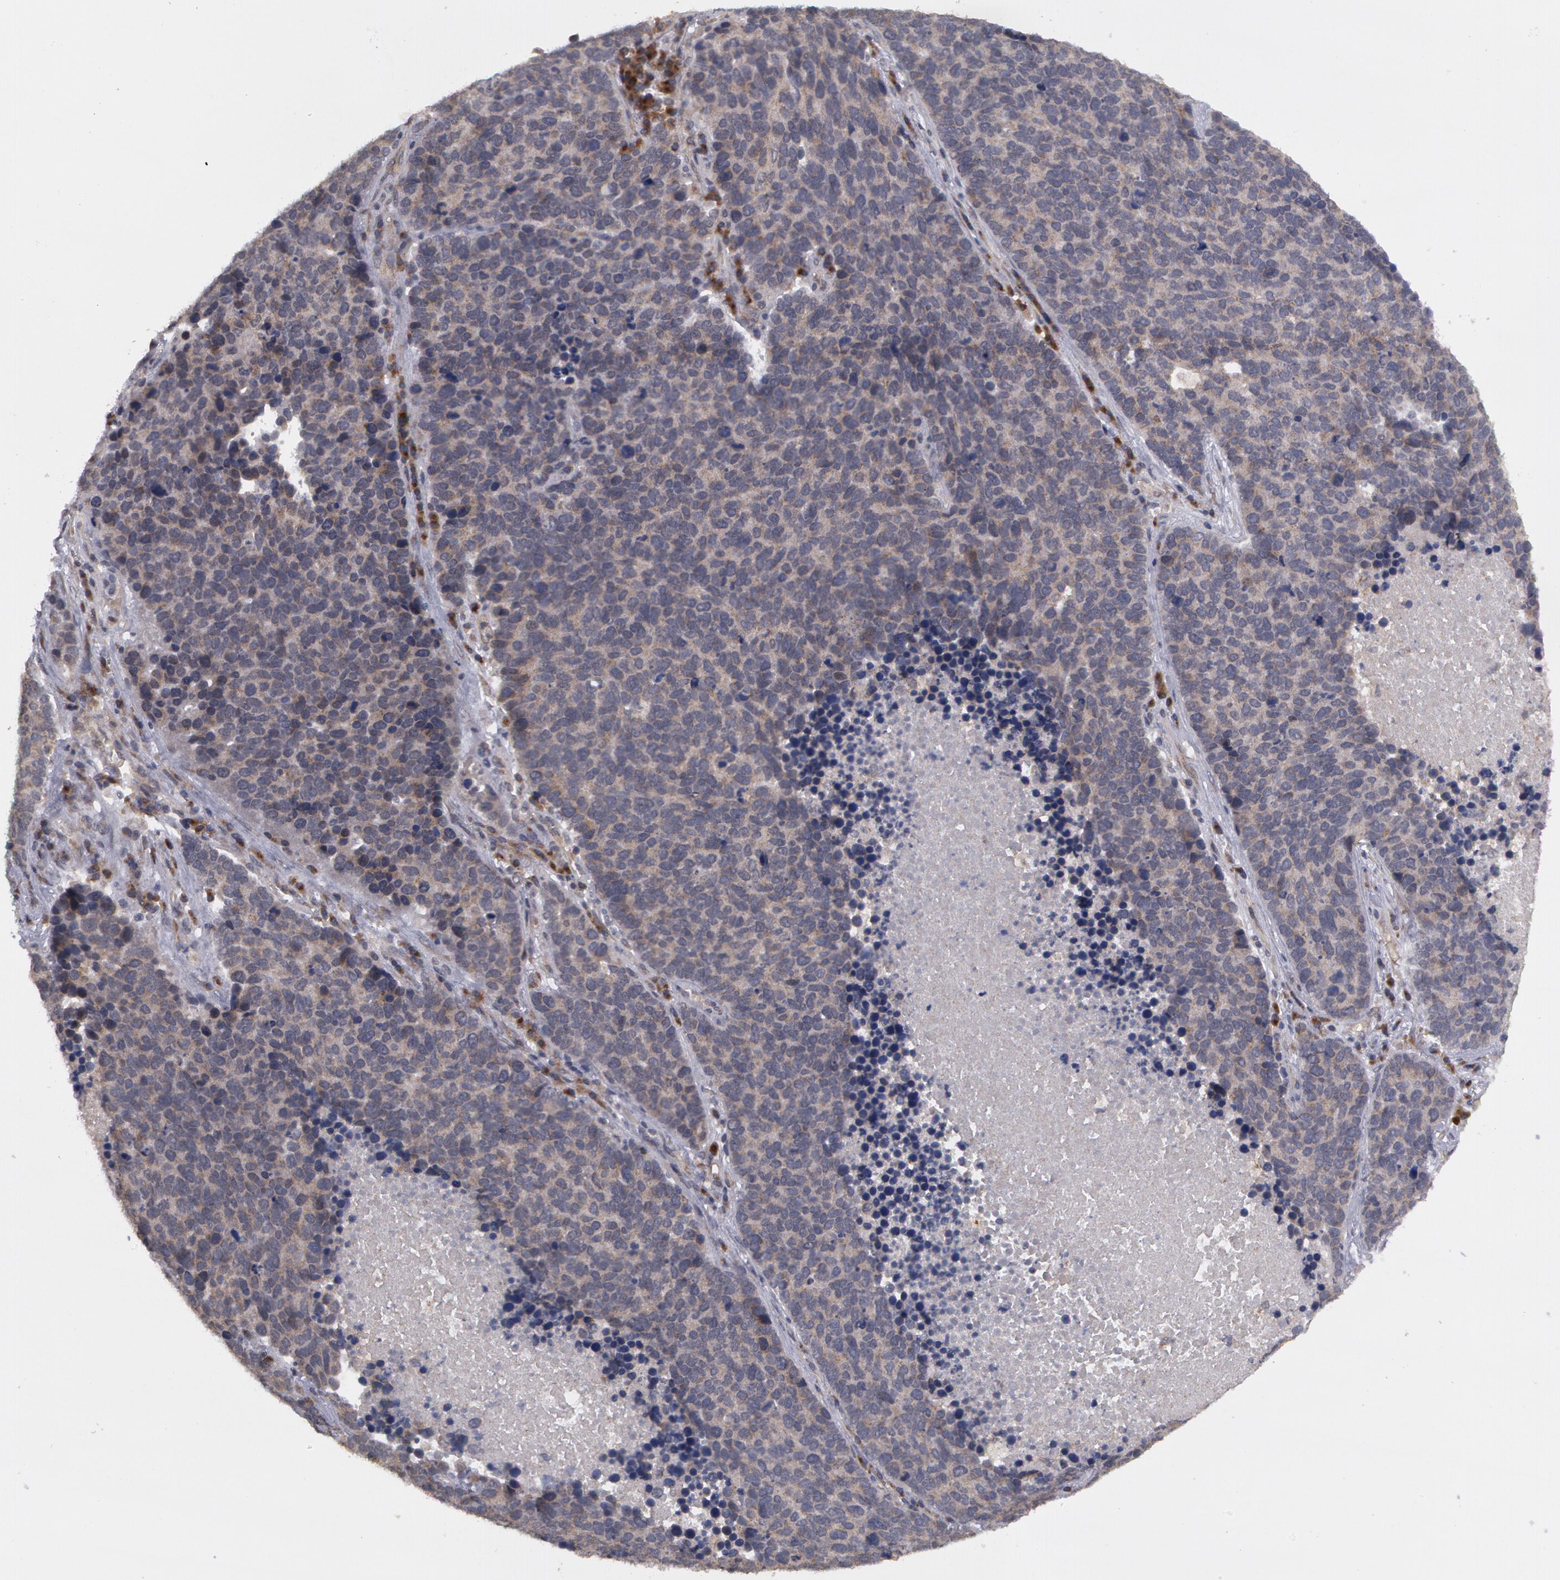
{"staining": {"intensity": "negative", "quantity": "none", "location": "none"}, "tissue": "lung cancer", "cell_type": "Tumor cells", "image_type": "cancer", "snomed": [{"axis": "morphology", "description": "Neoplasm, malignant, NOS"}, {"axis": "topography", "description": "Lung"}], "caption": "Immunohistochemistry (IHC) of human lung cancer demonstrates no staining in tumor cells.", "gene": "STX5", "patient": {"sex": "female", "age": 75}}